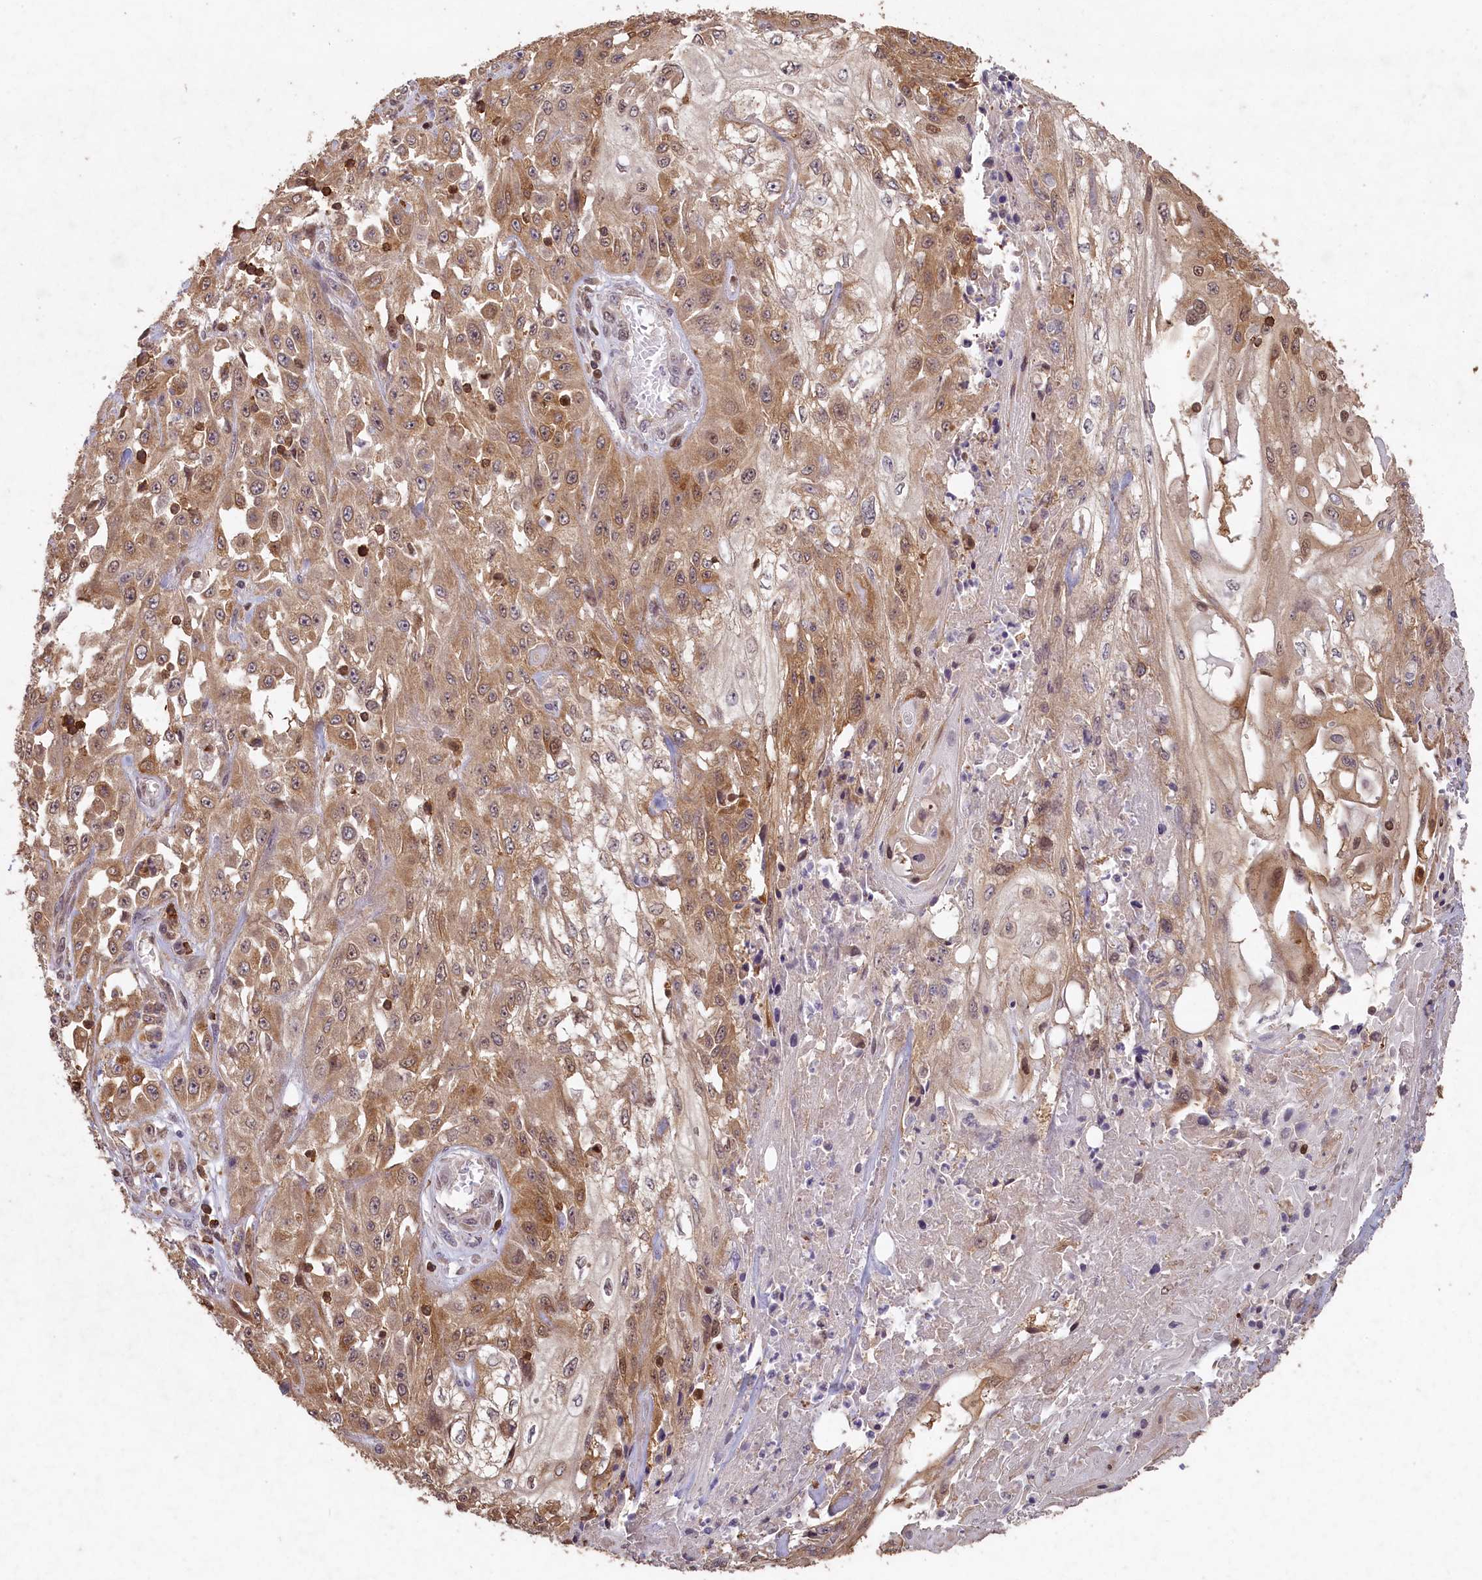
{"staining": {"intensity": "weak", "quantity": "25%-75%", "location": "cytoplasmic/membranous,nuclear"}, "tissue": "skin cancer", "cell_type": "Tumor cells", "image_type": "cancer", "snomed": [{"axis": "morphology", "description": "Squamous cell carcinoma, NOS"}, {"axis": "morphology", "description": "Squamous cell carcinoma, metastatic, NOS"}, {"axis": "topography", "description": "Skin"}, {"axis": "topography", "description": "Lymph node"}], "caption": "A high-resolution histopathology image shows IHC staining of metastatic squamous cell carcinoma (skin), which demonstrates weak cytoplasmic/membranous and nuclear expression in approximately 25%-75% of tumor cells.", "gene": "MADD", "patient": {"sex": "male", "age": 75}}